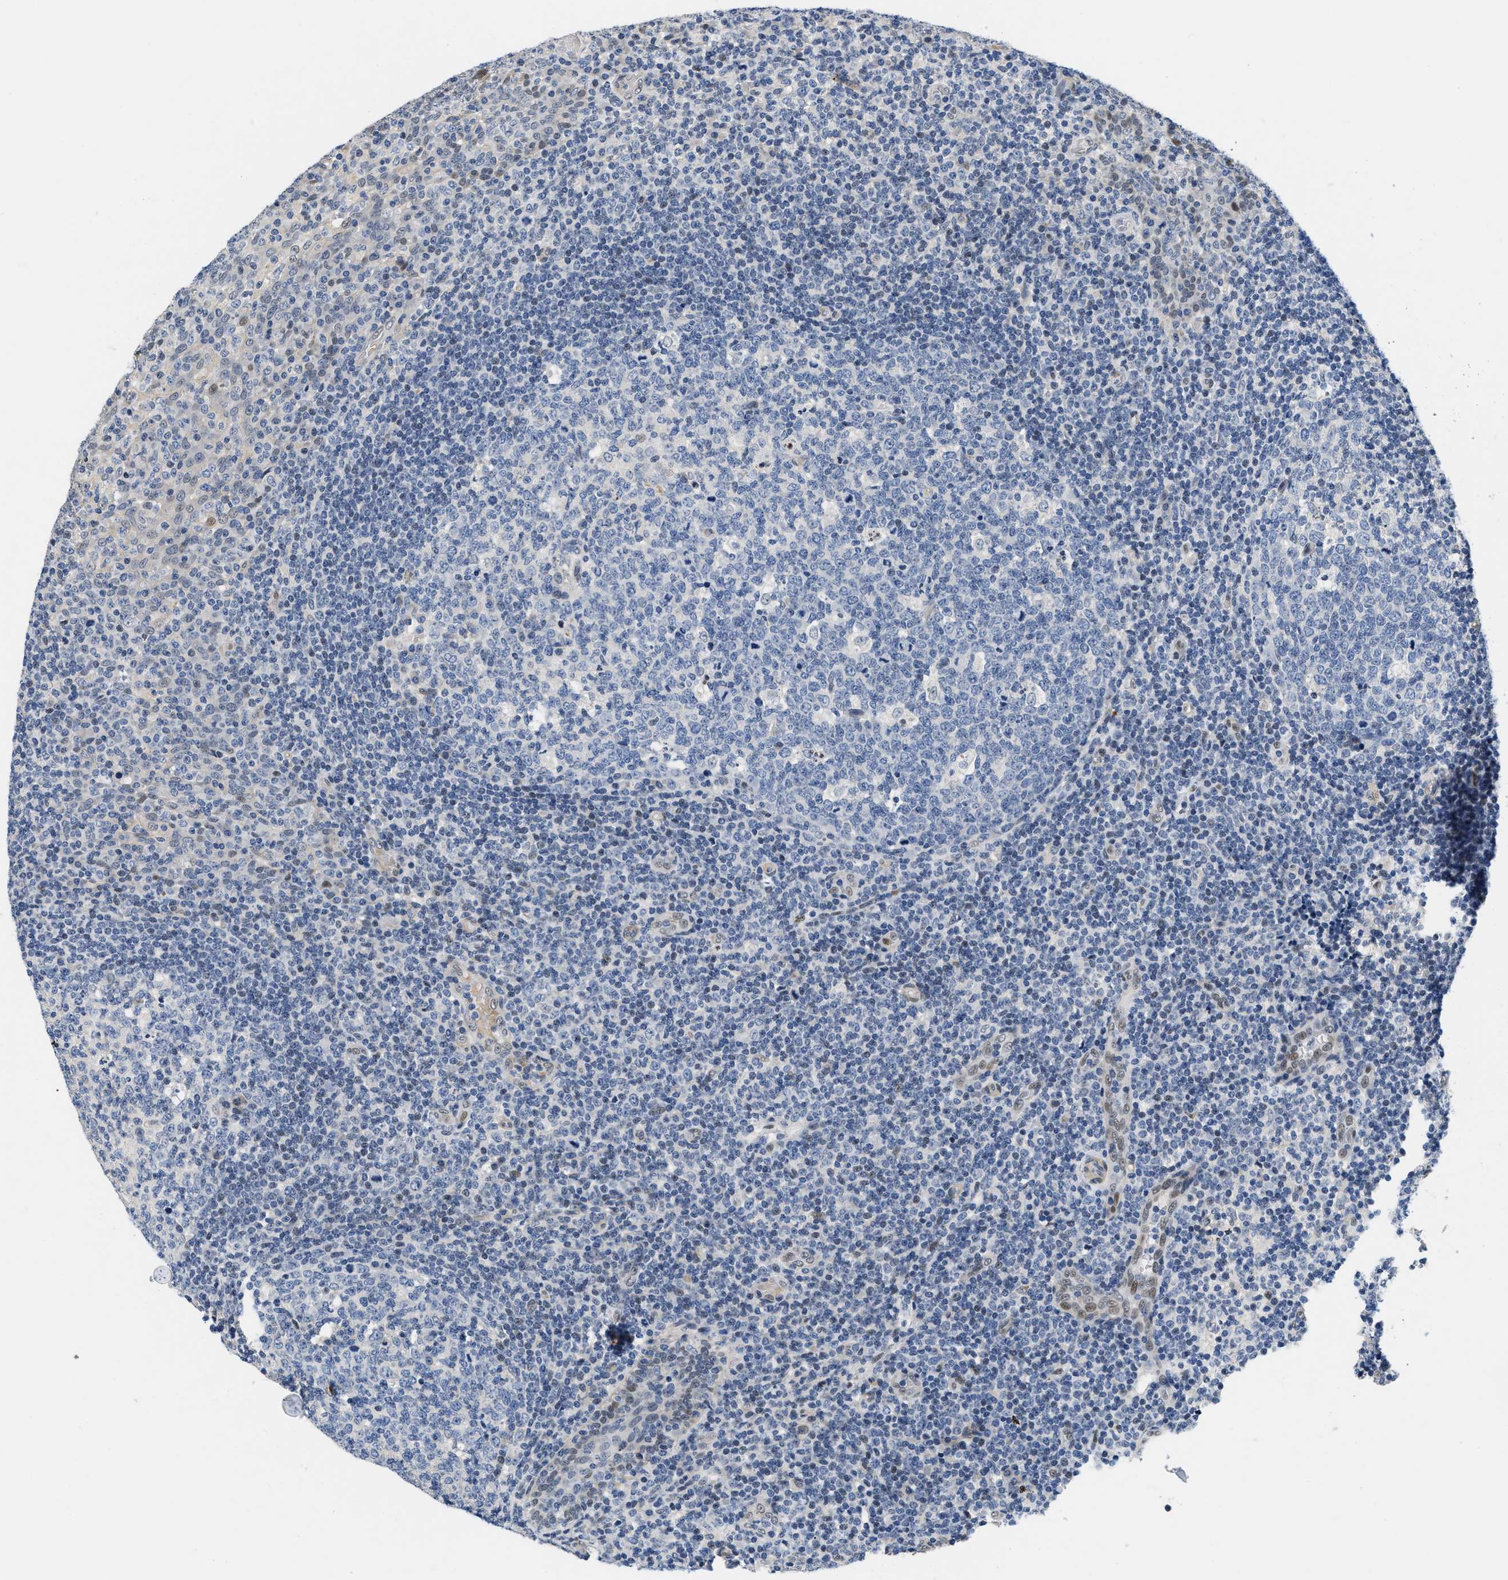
{"staining": {"intensity": "negative", "quantity": "none", "location": "none"}, "tissue": "tonsil", "cell_type": "Germinal center cells", "image_type": "normal", "snomed": [{"axis": "morphology", "description": "Normal tissue, NOS"}, {"axis": "topography", "description": "Tonsil"}], "caption": "A high-resolution micrograph shows immunohistochemistry staining of benign tonsil, which demonstrates no significant staining in germinal center cells.", "gene": "VIP", "patient": {"sex": "female", "age": 19}}